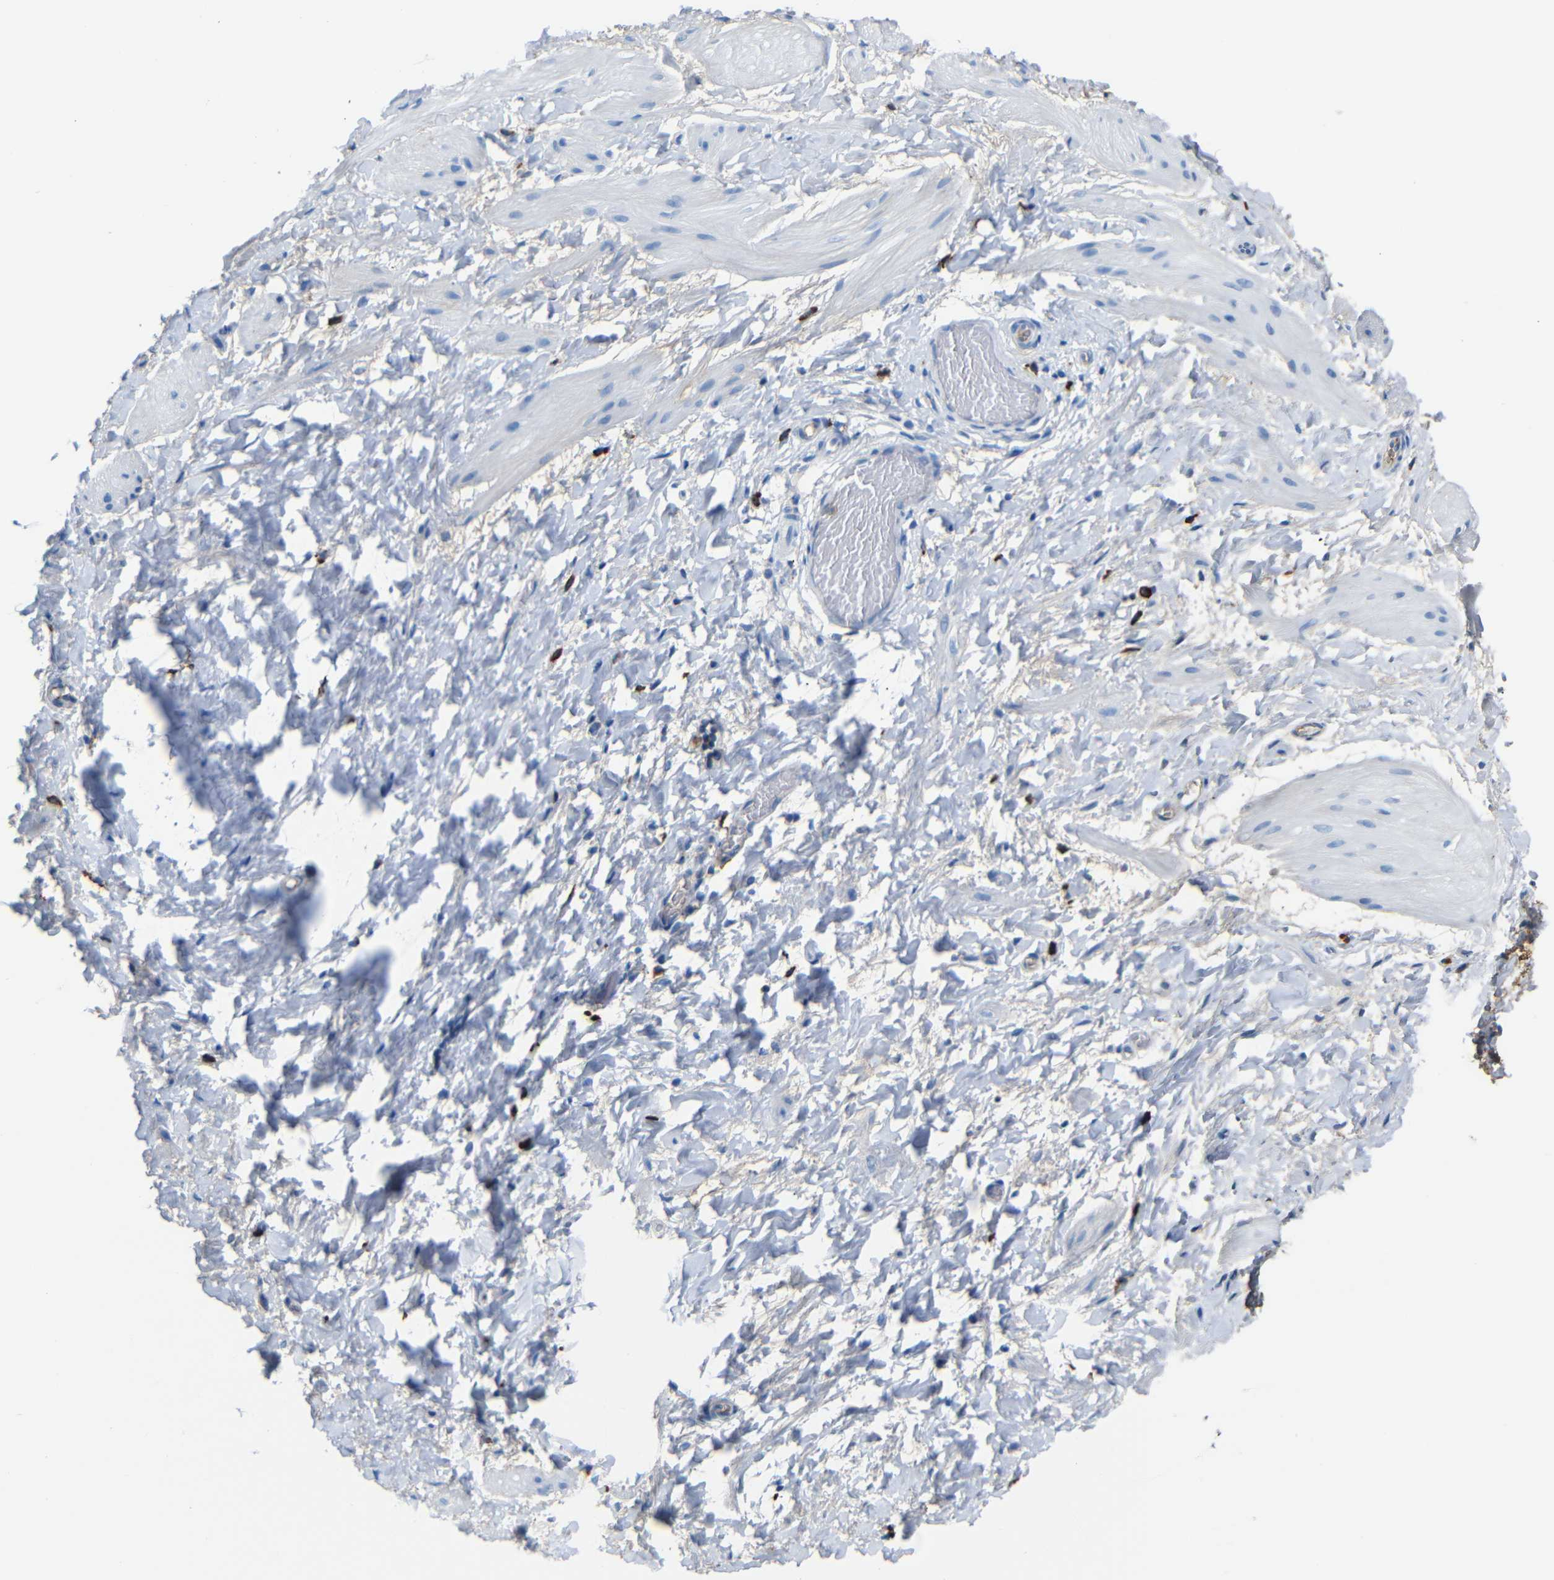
{"staining": {"intensity": "negative", "quantity": "none", "location": "none"}, "tissue": "smooth muscle", "cell_type": "Smooth muscle cells", "image_type": "normal", "snomed": [{"axis": "morphology", "description": "Normal tissue, NOS"}, {"axis": "topography", "description": "Smooth muscle"}], "caption": "Protein analysis of benign smooth muscle demonstrates no significant positivity in smooth muscle cells. (Brightfield microscopy of DAB immunohistochemistry at high magnification).", "gene": "SERPINA1", "patient": {"sex": "male", "age": 16}}